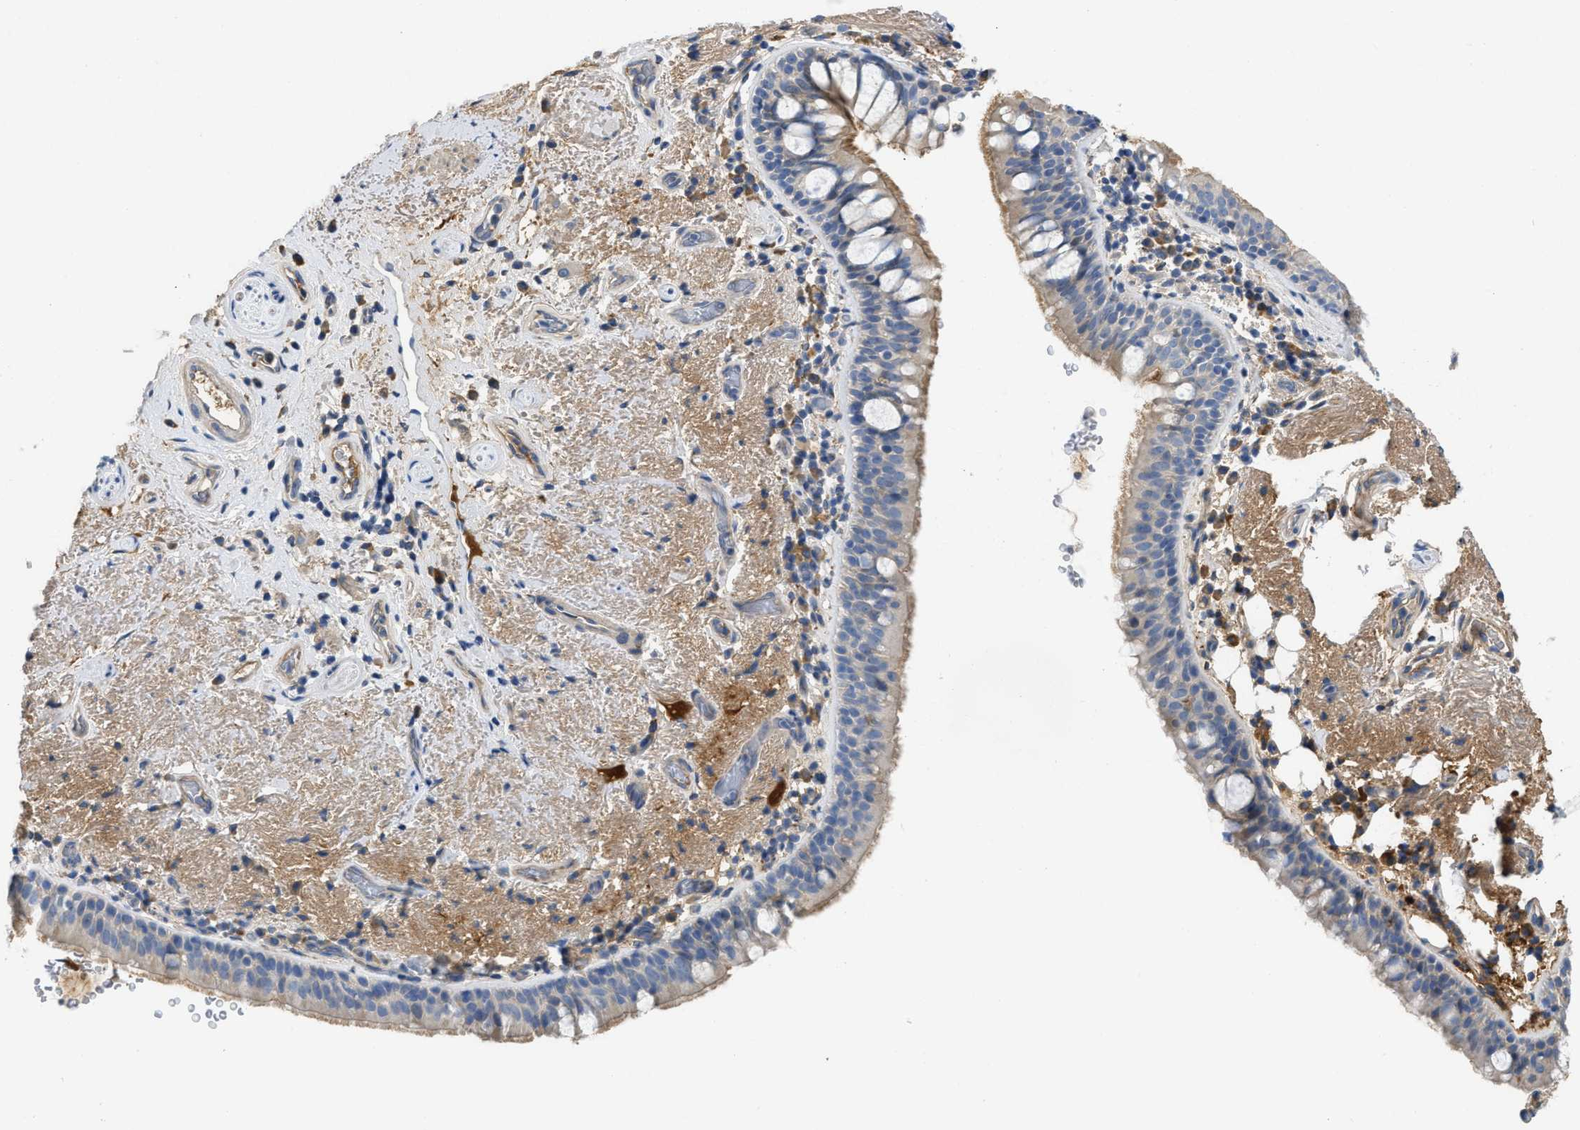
{"staining": {"intensity": "moderate", "quantity": "<25%", "location": "cytoplasmic/membranous"}, "tissue": "bronchus", "cell_type": "Respiratory epithelial cells", "image_type": "normal", "snomed": [{"axis": "morphology", "description": "Normal tissue, NOS"}, {"axis": "morphology", "description": "Inflammation, NOS"}, {"axis": "topography", "description": "Cartilage tissue"}, {"axis": "topography", "description": "Bronchus"}], "caption": "Immunohistochemistry (IHC) staining of benign bronchus, which reveals low levels of moderate cytoplasmic/membranous positivity in approximately <25% of respiratory epithelial cells indicating moderate cytoplasmic/membranous protein expression. The staining was performed using DAB (3,3'-diaminobenzidine) (brown) for protein detection and nuclei were counterstained in hematoxylin (blue).", "gene": "C1S", "patient": {"sex": "male", "age": 77}}